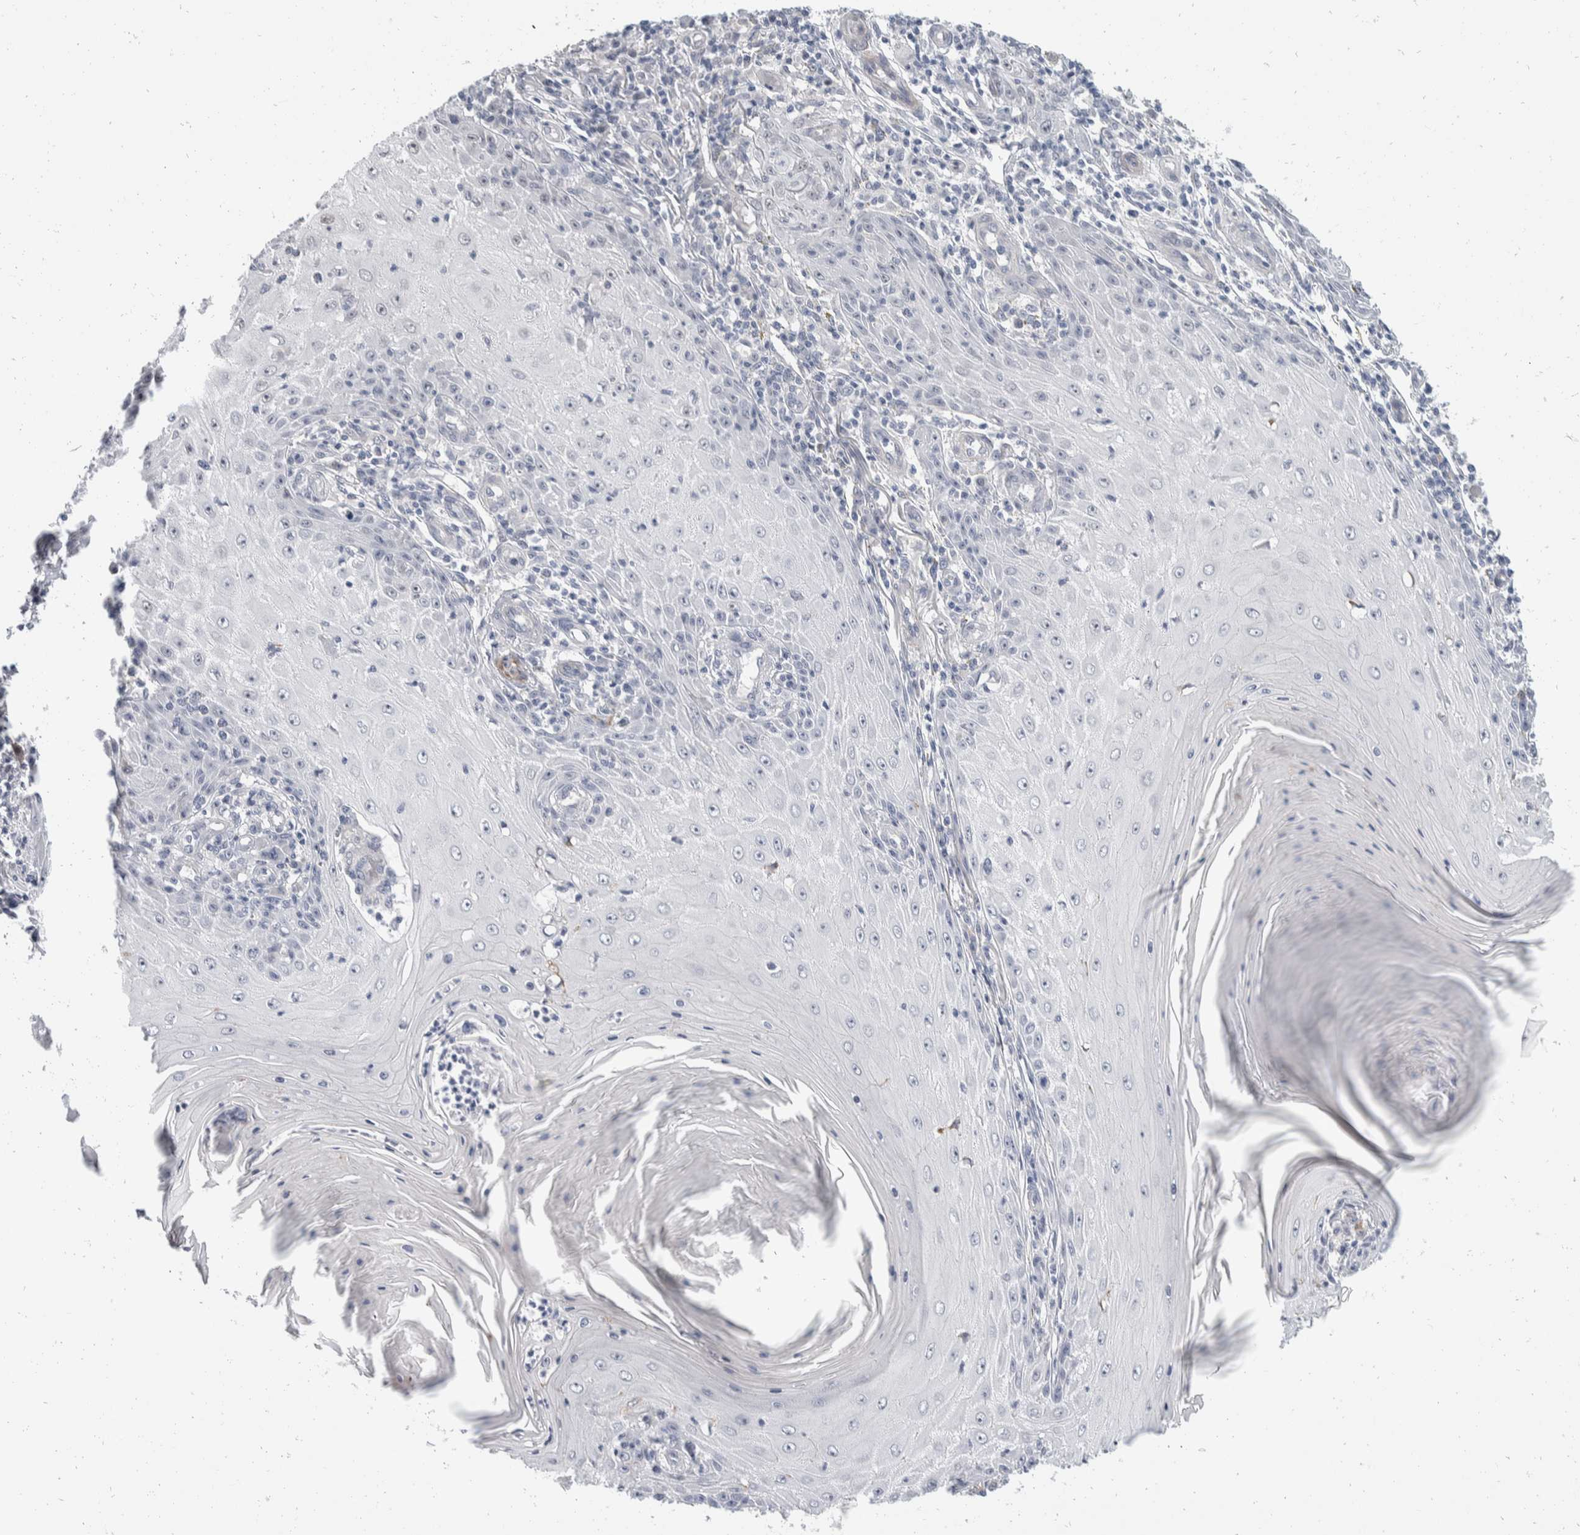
{"staining": {"intensity": "negative", "quantity": "none", "location": "none"}, "tissue": "skin cancer", "cell_type": "Tumor cells", "image_type": "cancer", "snomed": [{"axis": "morphology", "description": "Squamous cell carcinoma, NOS"}, {"axis": "topography", "description": "Skin"}], "caption": "Skin cancer (squamous cell carcinoma) stained for a protein using immunohistochemistry exhibits no staining tumor cells.", "gene": "CATSPERD", "patient": {"sex": "female", "age": 73}}